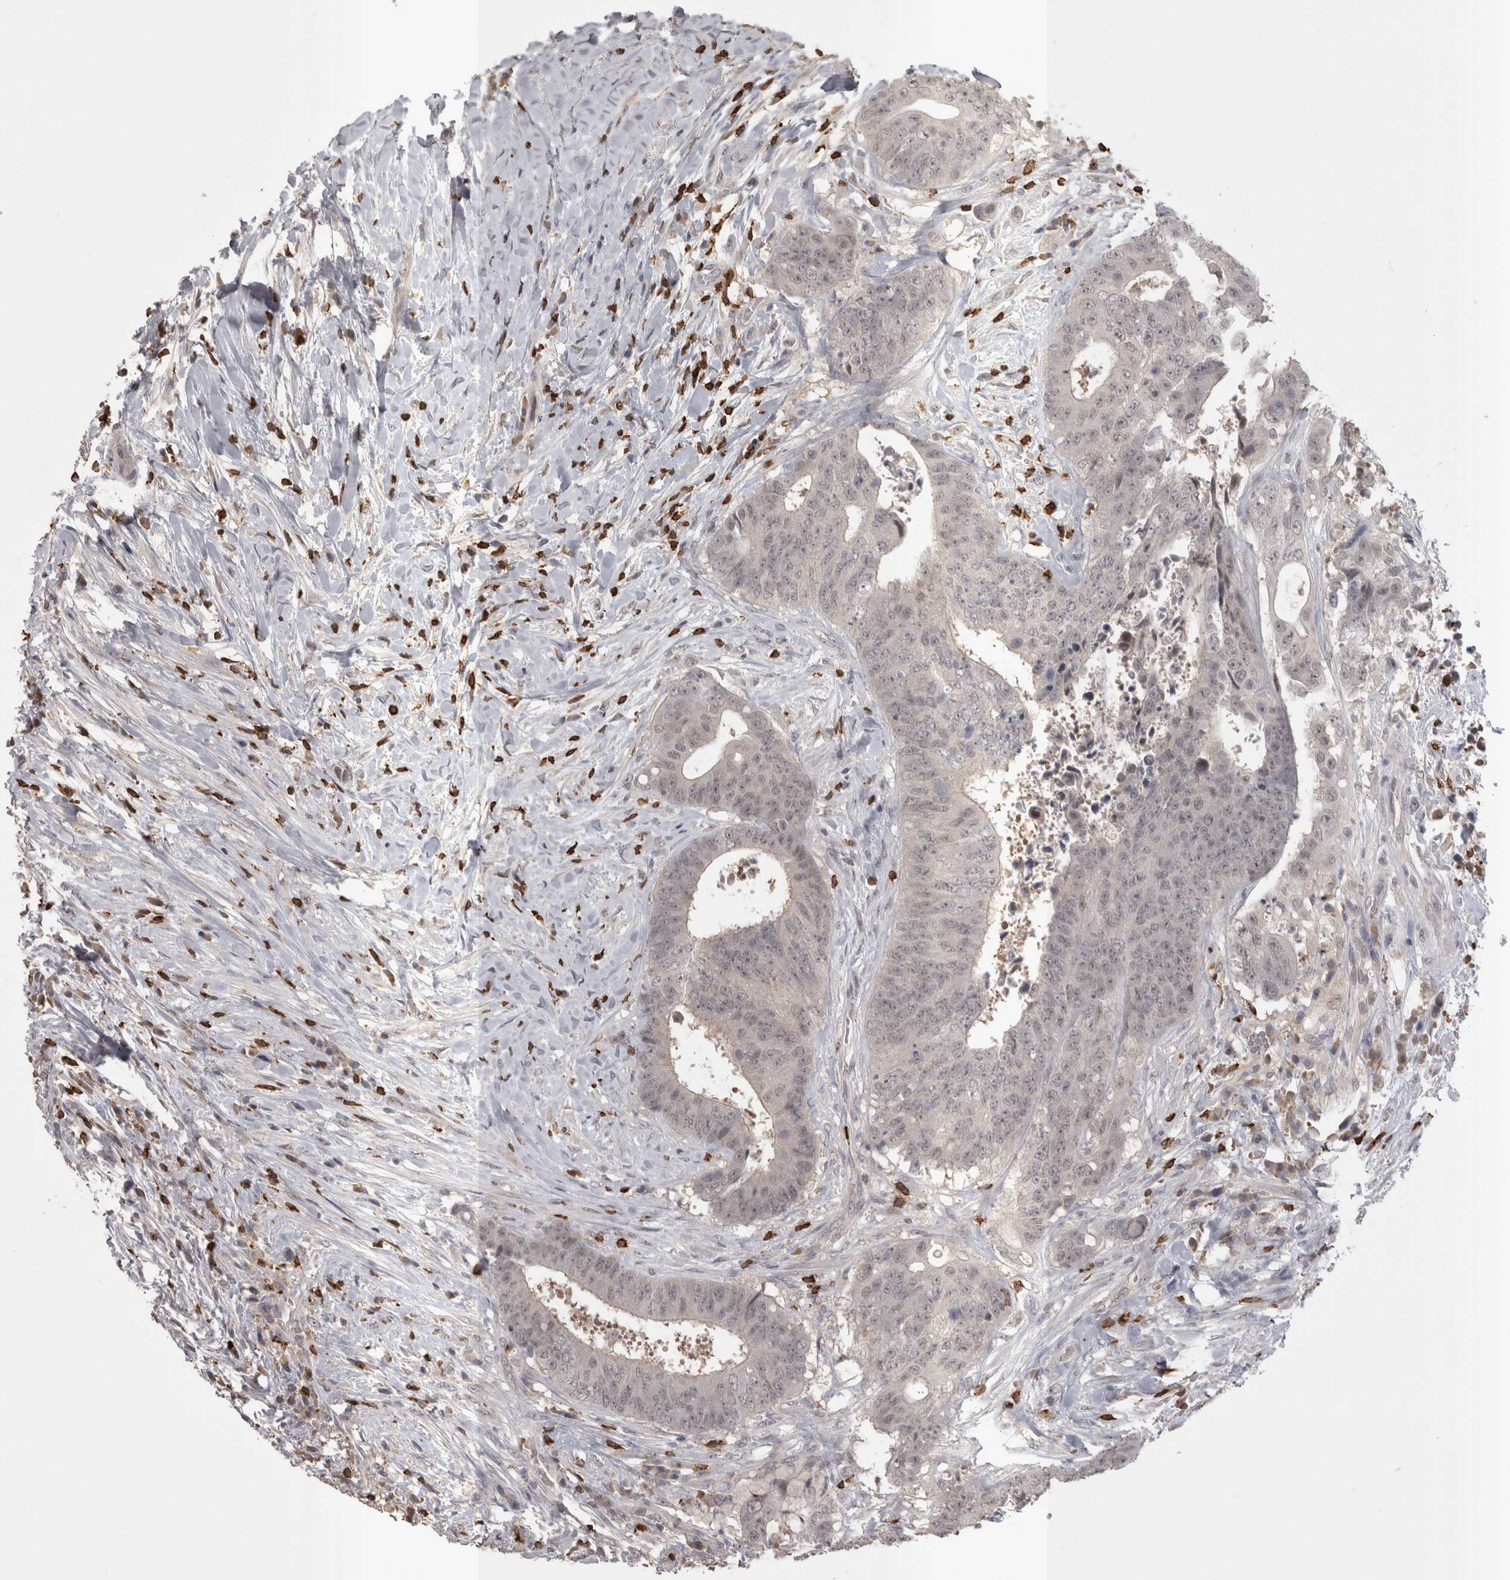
{"staining": {"intensity": "weak", "quantity": "<25%", "location": "nuclear"}, "tissue": "colorectal cancer", "cell_type": "Tumor cells", "image_type": "cancer", "snomed": [{"axis": "morphology", "description": "Adenocarcinoma, NOS"}, {"axis": "topography", "description": "Rectum"}], "caption": "A high-resolution micrograph shows immunohistochemistry staining of colorectal adenocarcinoma, which demonstrates no significant expression in tumor cells.", "gene": "SKAP1", "patient": {"sex": "male", "age": 72}}